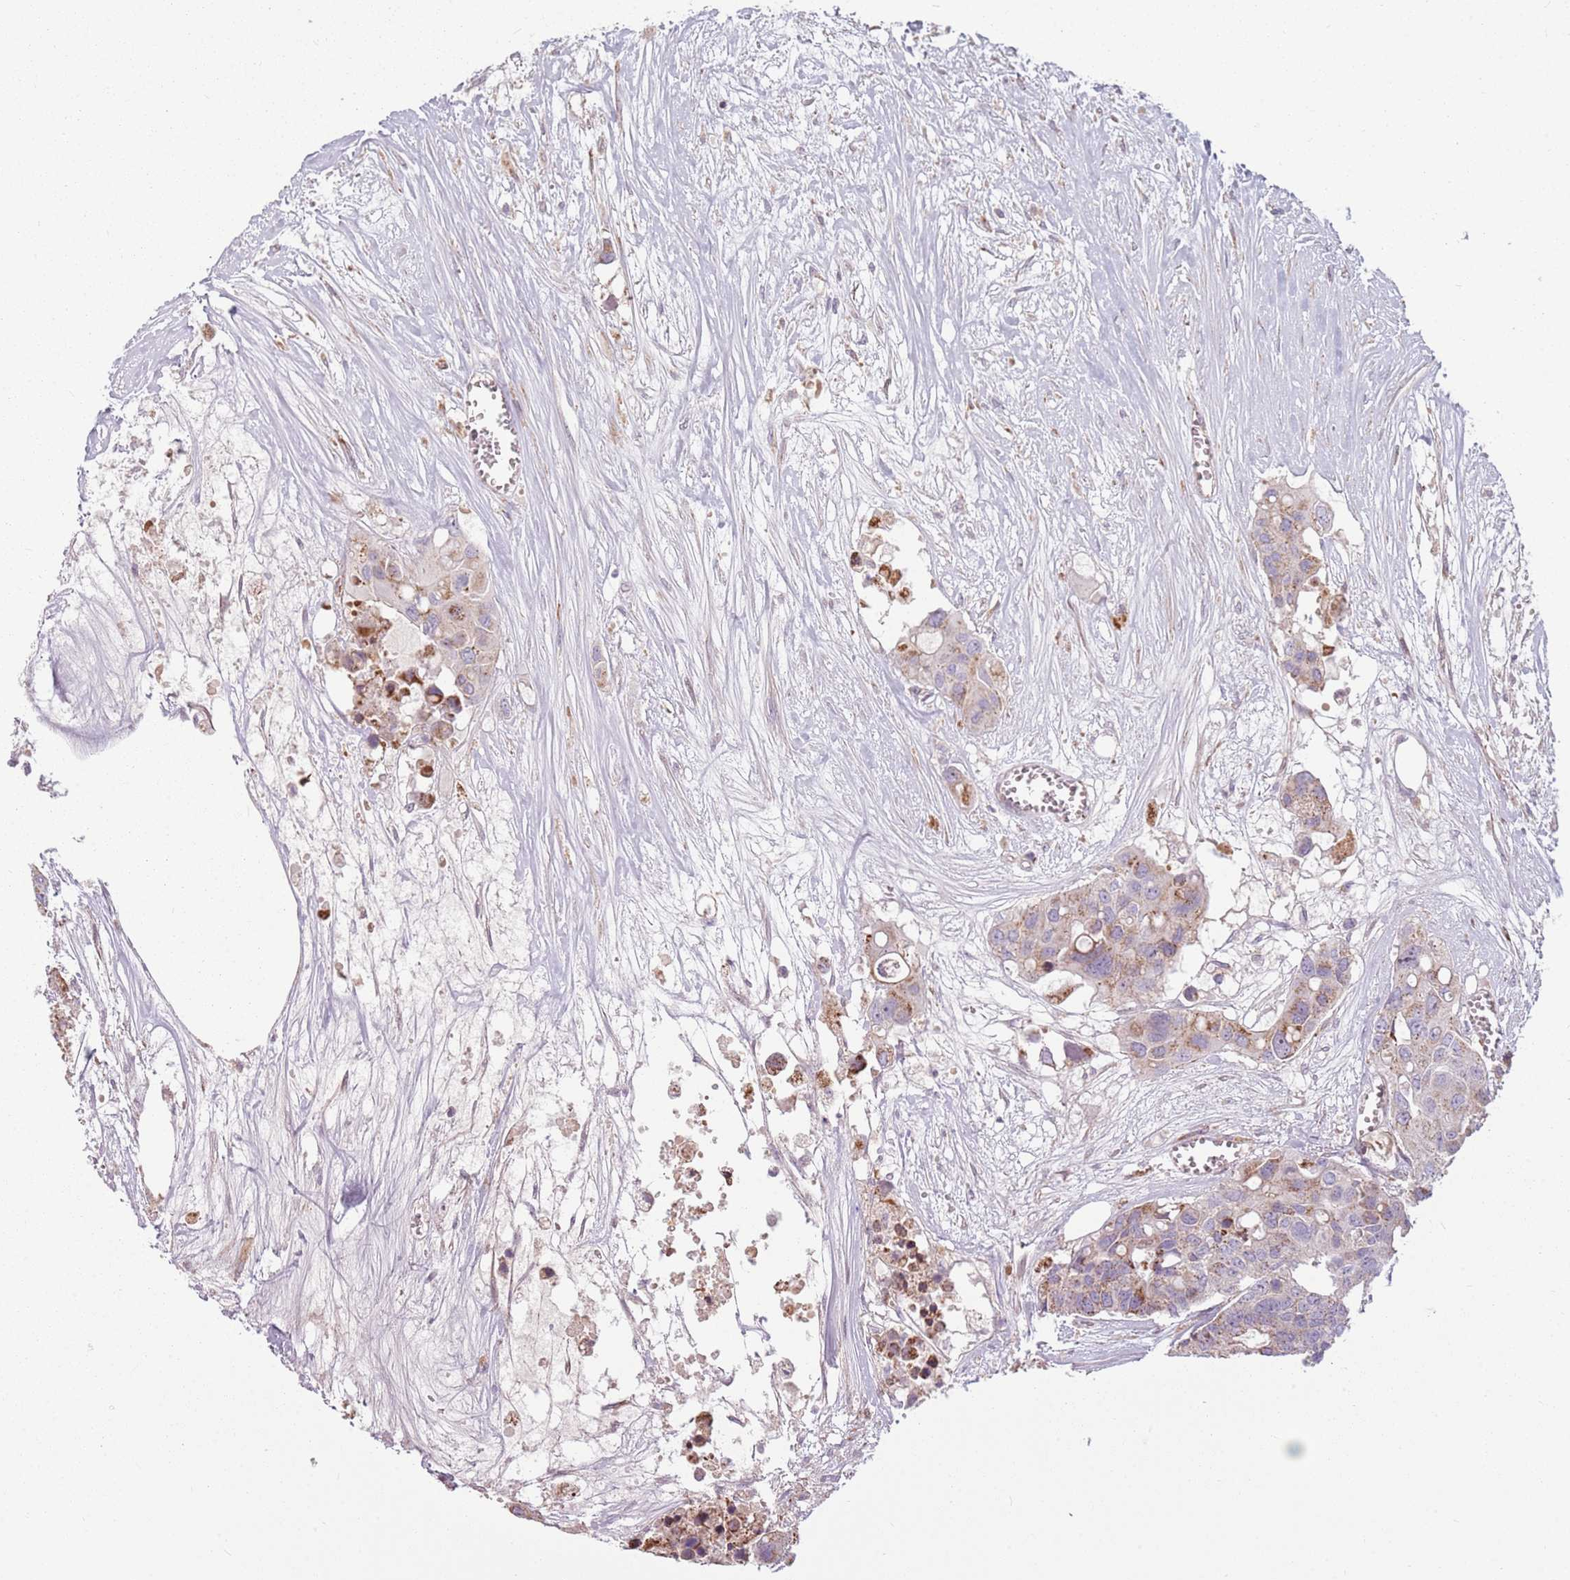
{"staining": {"intensity": "moderate", "quantity": "25%-75%", "location": "cytoplasmic/membranous"}, "tissue": "colorectal cancer", "cell_type": "Tumor cells", "image_type": "cancer", "snomed": [{"axis": "morphology", "description": "Adenocarcinoma, NOS"}, {"axis": "topography", "description": "Colon"}], "caption": "Approximately 25%-75% of tumor cells in human colorectal cancer (adenocarcinoma) demonstrate moderate cytoplasmic/membranous protein positivity as visualized by brown immunohistochemical staining.", "gene": "ZNF530", "patient": {"sex": "male", "age": 77}}